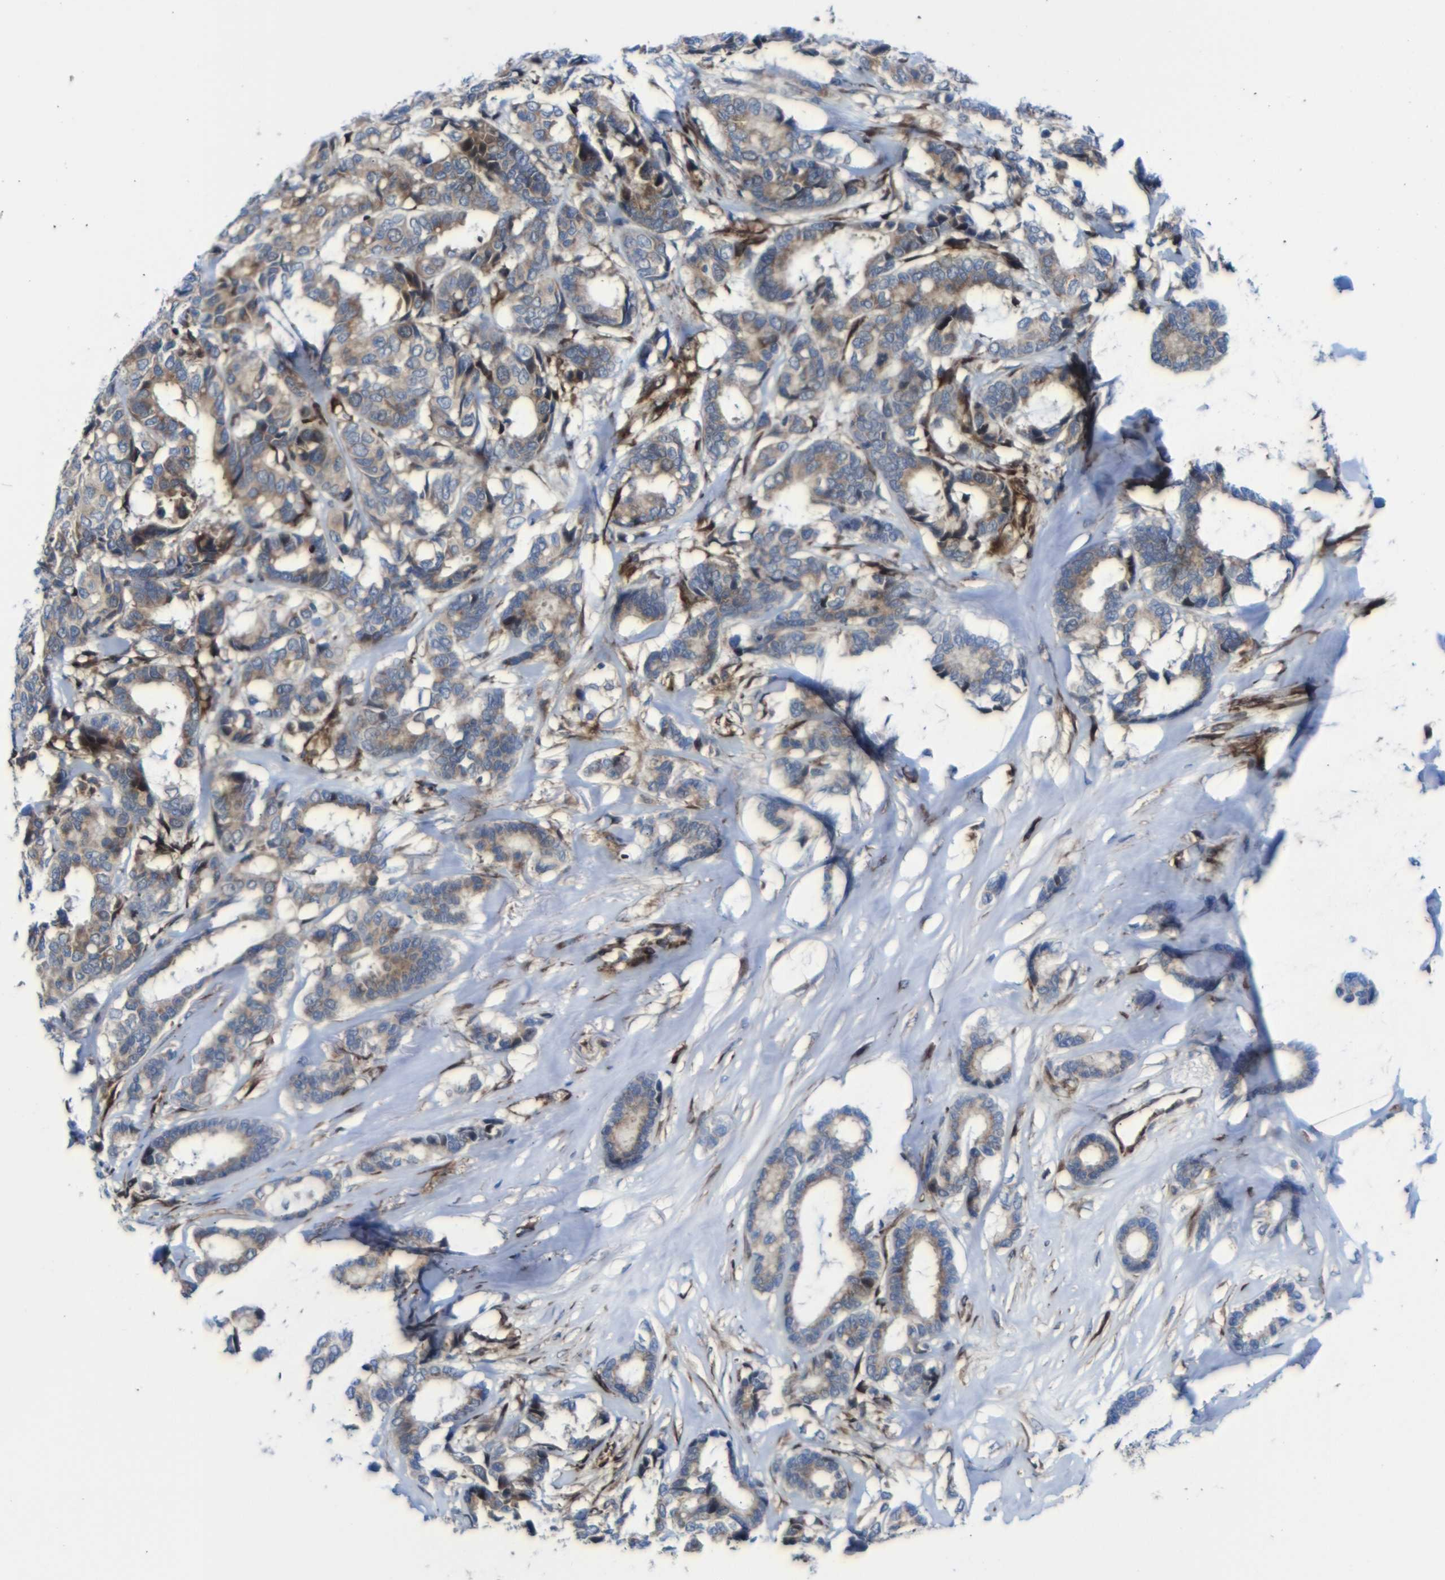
{"staining": {"intensity": "moderate", "quantity": ">75%", "location": "cytoplasmic/membranous"}, "tissue": "breast cancer", "cell_type": "Tumor cells", "image_type": "cancer", "snomed": [{"axis": "morphology", "description": "Duct carcinoma"}, {"axis": "topography", "description": "Breast"}], "caption": "Immunohistochemical staining of breast cancer (infiltrating ductal carcinoma) displays medium levels of moderate cytoplasmic/membranous staining in approximately >75% of tumor cells.", "gene": "PARP14", "patient": {"sex": "female", "age": 87}}